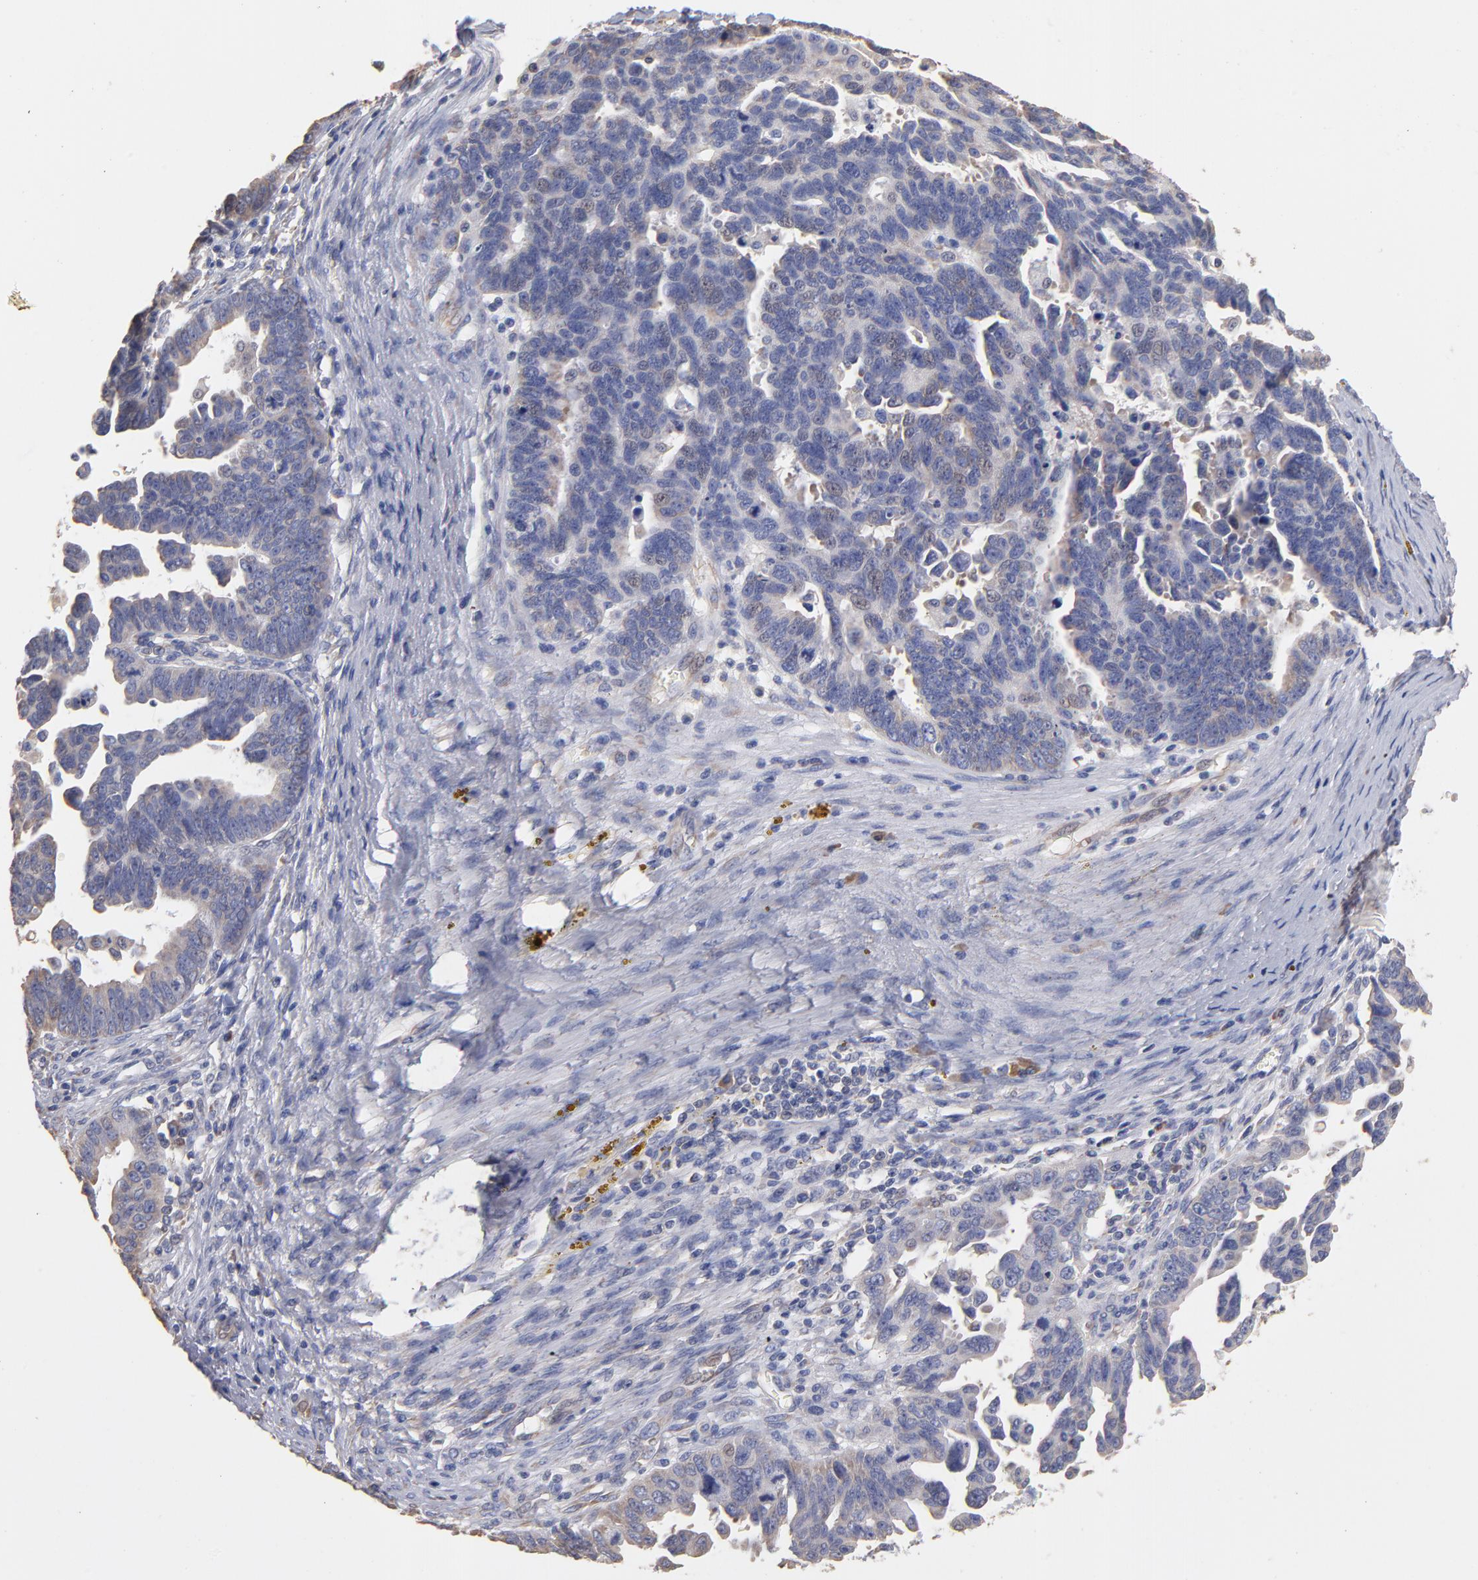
{"staining": {"intensity": "negative", "quantity": "none", "location": "none"}, "tissue": "ovarian cancer", "cell_type": "Tumor cells", "image_type": "cancer", "snomed": [{"axis": "morphology", "description": "Carcinoma, endometroid"}, {"axis": "morphology", "description": "Cystadenocarcinoma, serous, NOS"}, {"axis": "topography", "description": "Ovary"}], "caption": "Immunohistochemistry of ovarian cancer (endometroid carcinoma) exhibits no staining in tumor cells.", "gene": "RPL9", "patient": {"sex": "female", "age": 45}}